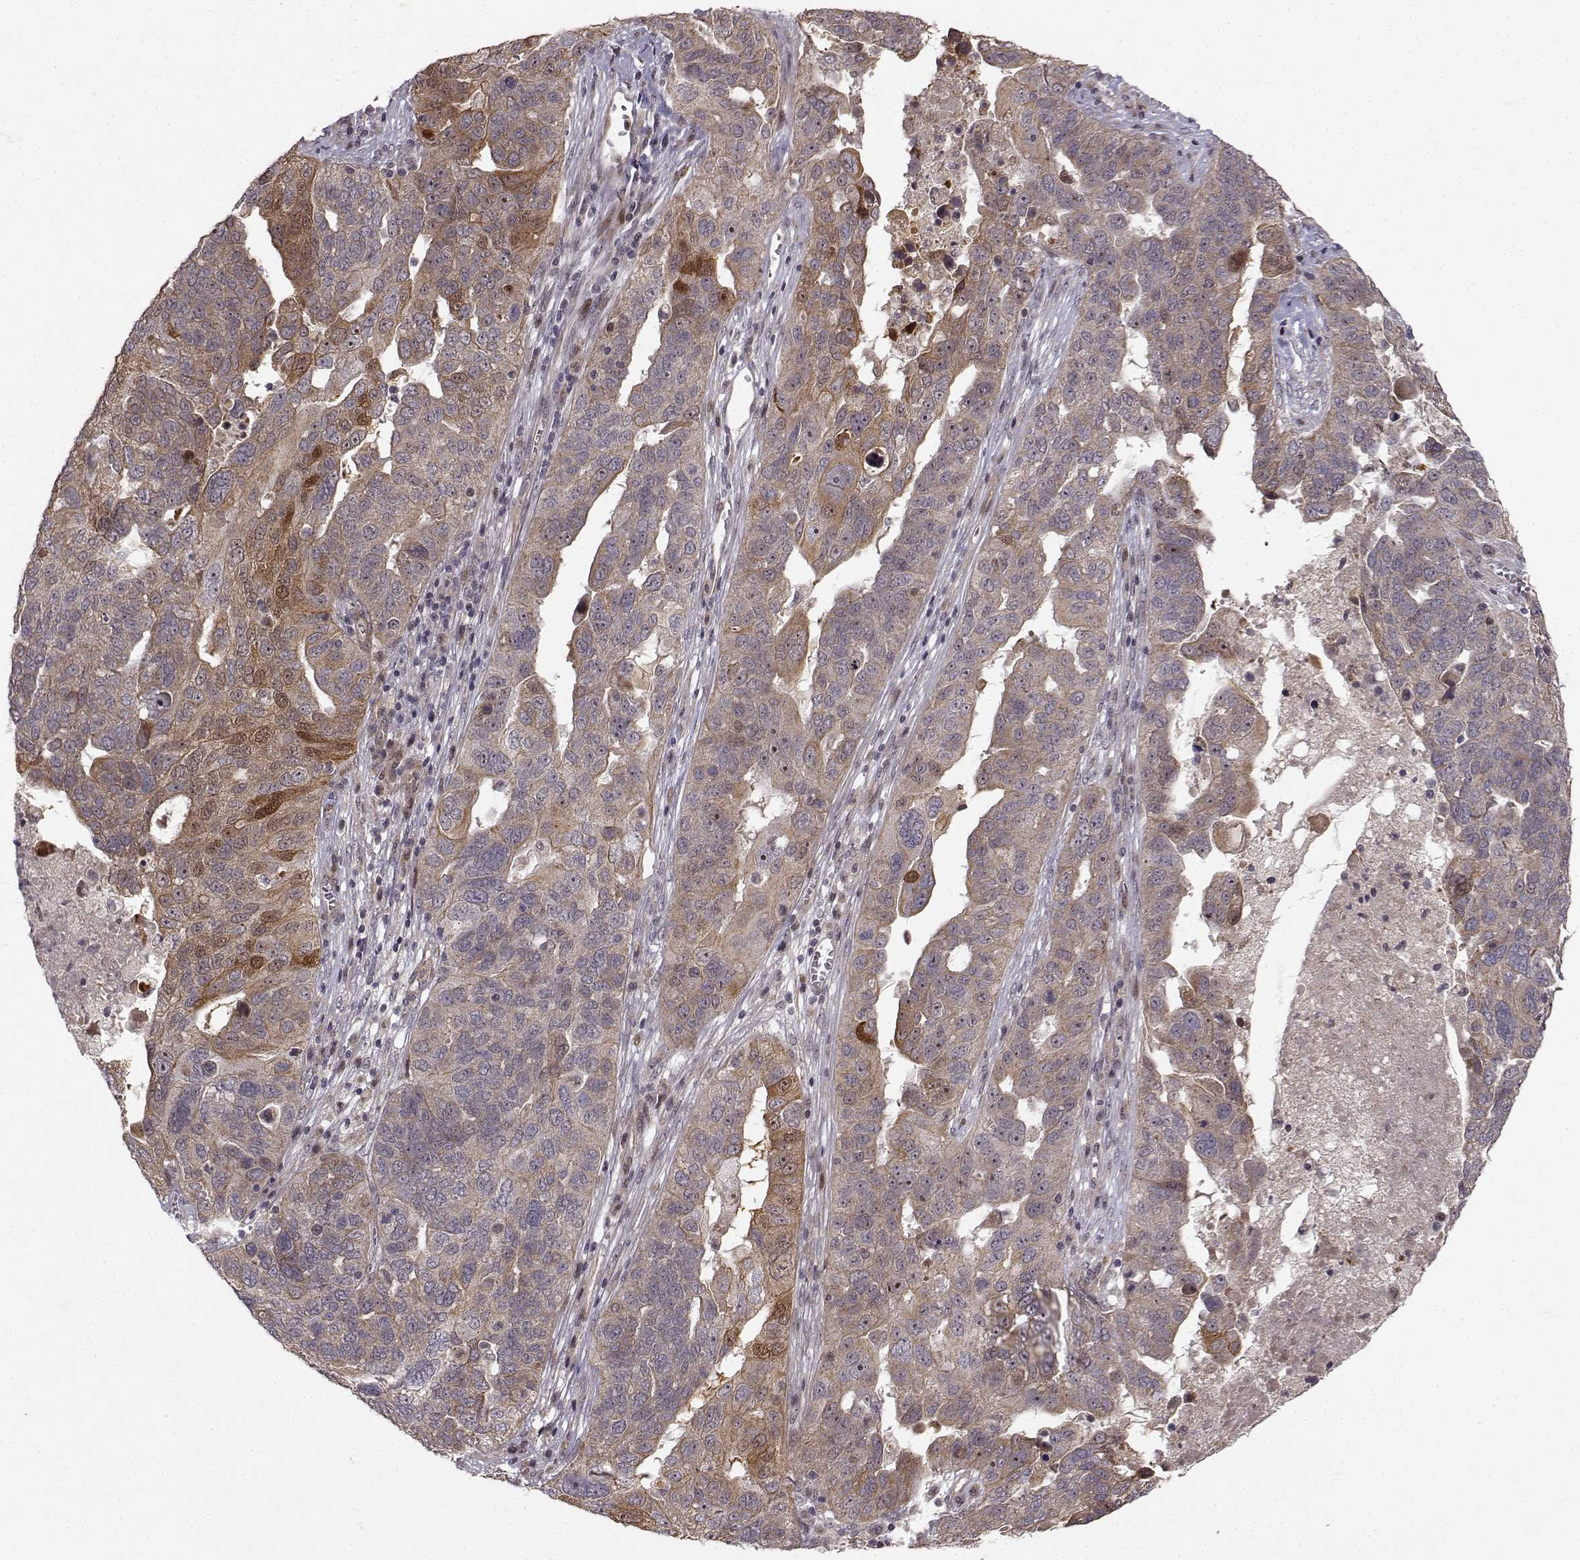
{"staining": {"intensity": "strong", "quantity": "<25%", "location": "cytoplasmic/membranous"}, "tissue": "ovarian cancer", "cell_type": "Tumor cells", "image_type": "cancer", "snomed": [{"axis": "morphology", "description": "Carcinoma, endometroid"}, {"axis": "topography", "description": "Soft tissue"}, {"axis": "topography", "description": "Ovary"}], "caption": "This histopathology image displays ovarian cancer stained with immunohistochemistry to label a protein in brown. The cytoplasmic/membranous of tumor cells show strong positivity for the protein. Nuclei are counter-stained blue.", "gene": "APC", "patient": {"sex": "female", "age": 52}}